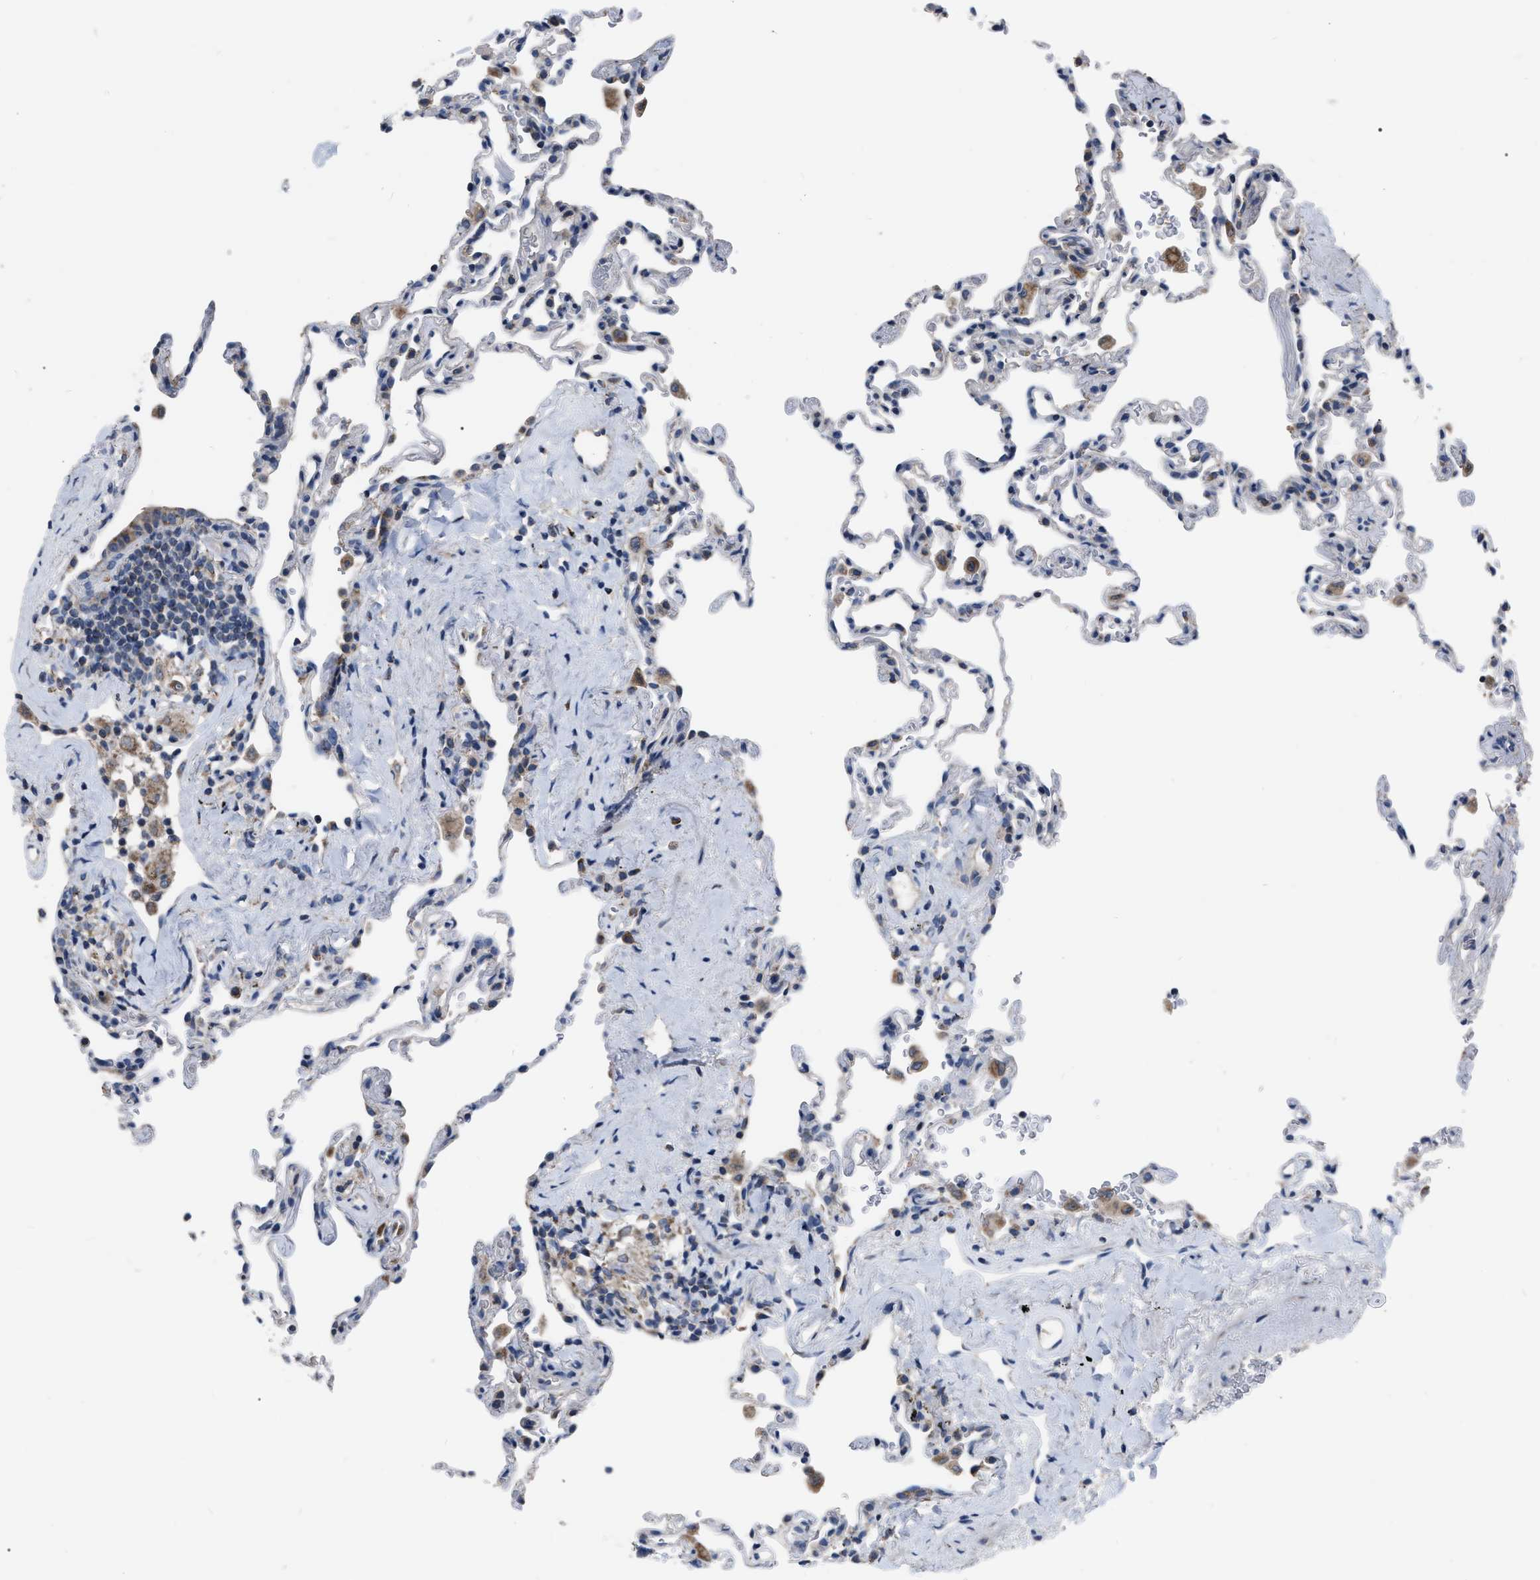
{"staining": {"intensity": "negative", "quantity": "none", "location": "none"}, "tissue": "lung", "cell_type": "Alveolar cells", "image_type": "normal", "snomed": [{"axis": "morphology", "description": "Normal tissue, NOS"}, {"axis": "topography", "description": "Lung"}], "caption": "Immunohistochemical staining of normal lung shows no significant positivity in alveolar cells.", "gene": "DDX56", "patient": {"sex": "male", "age": 59}}